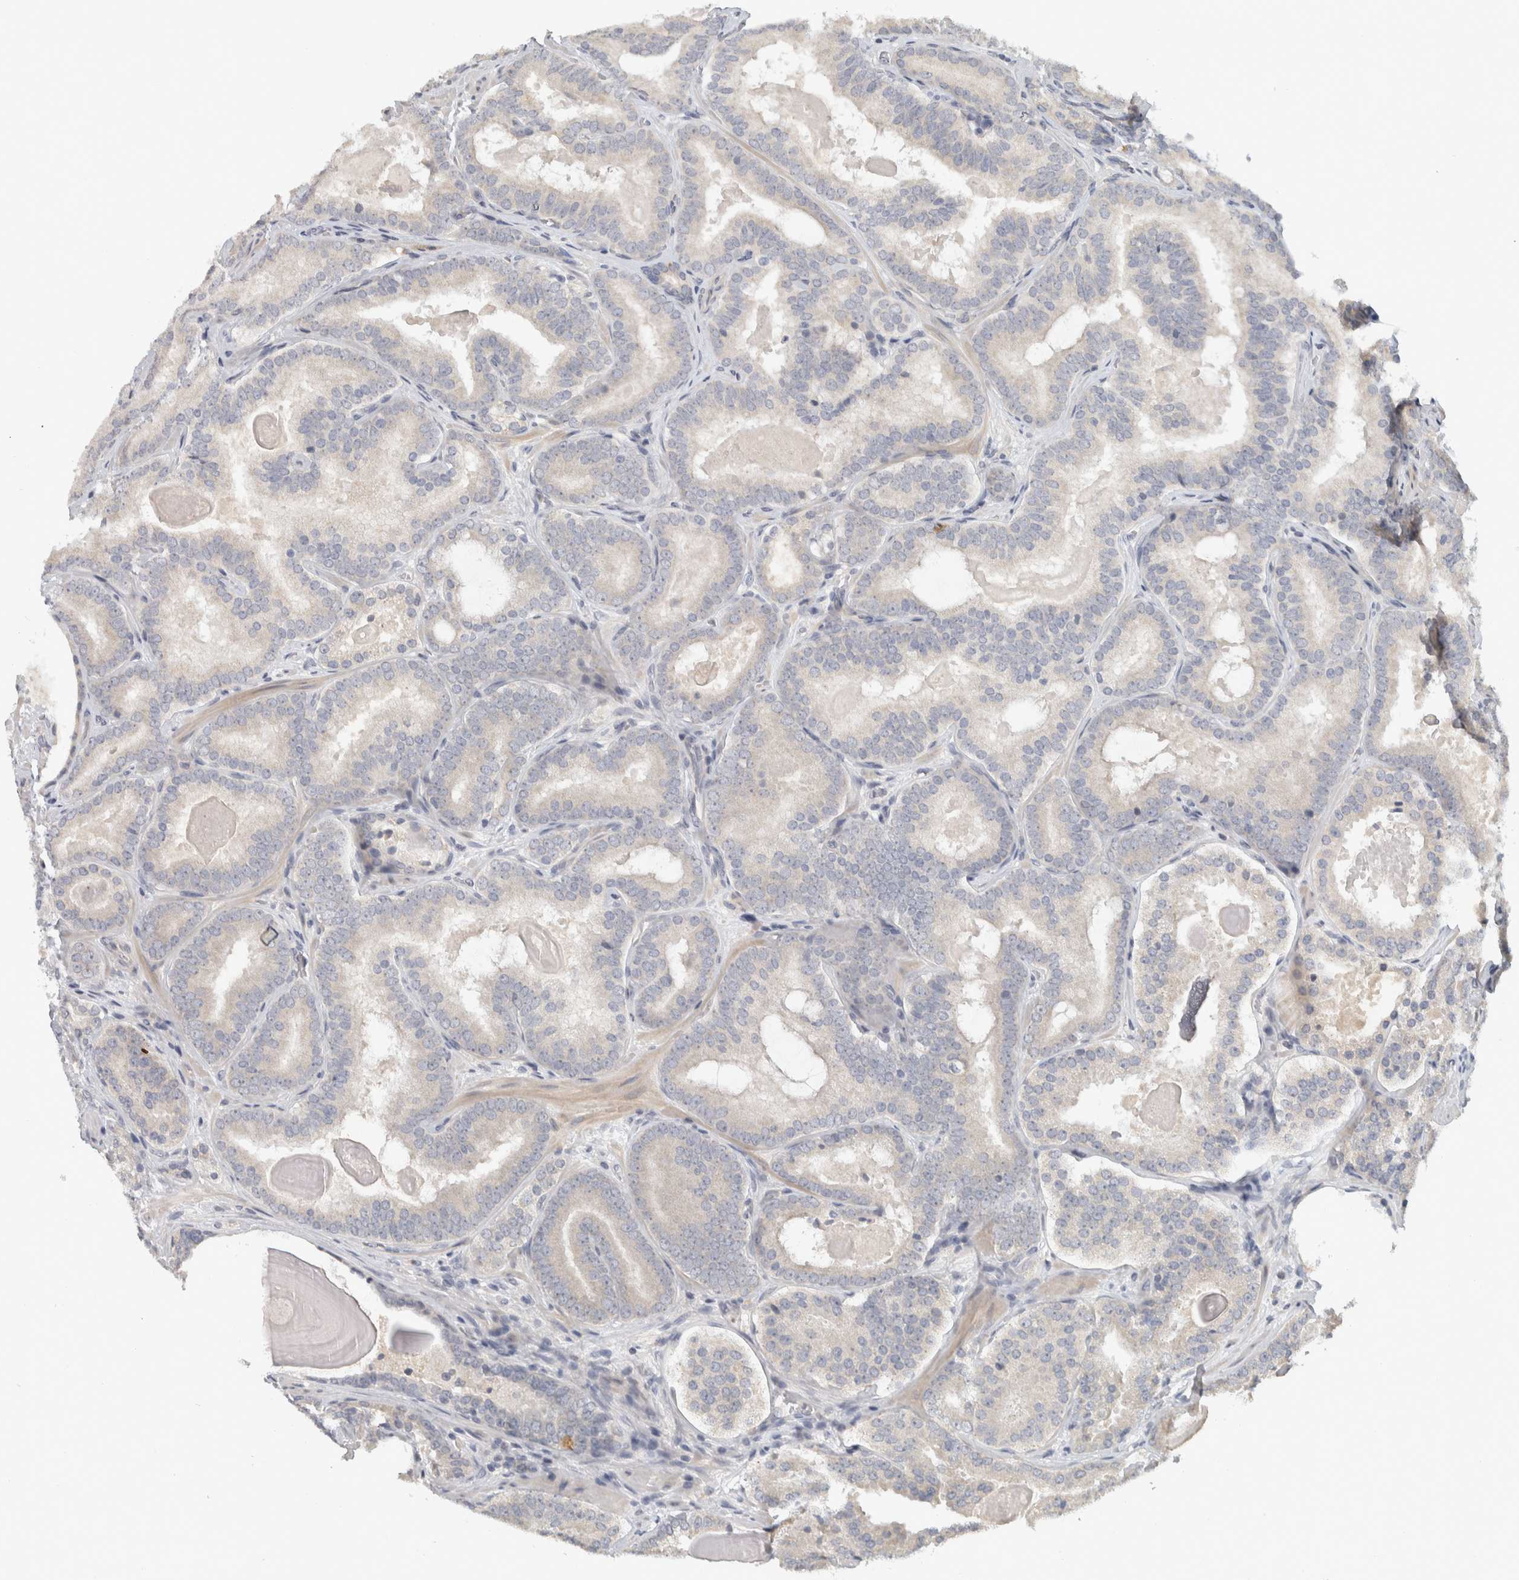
{"staining": {"intensity": "negative", "quantity": "none", "location": "none"}, "tissue": "prostate cancer", "cell_type": "Tumor cells", "image_type": "cancer", "snomed": [{"axis": "morphology", "description": "Adenocarcinoma, High grade"}, {"axis": "topography", "description": "Prostate"}], "caption": "The photomicrograph reveals no staining of tumor cells in adenocarcinoma (high-grade) (prostate).", "gene": "AFP", "patient": {"sex": "male", "age": 60}}